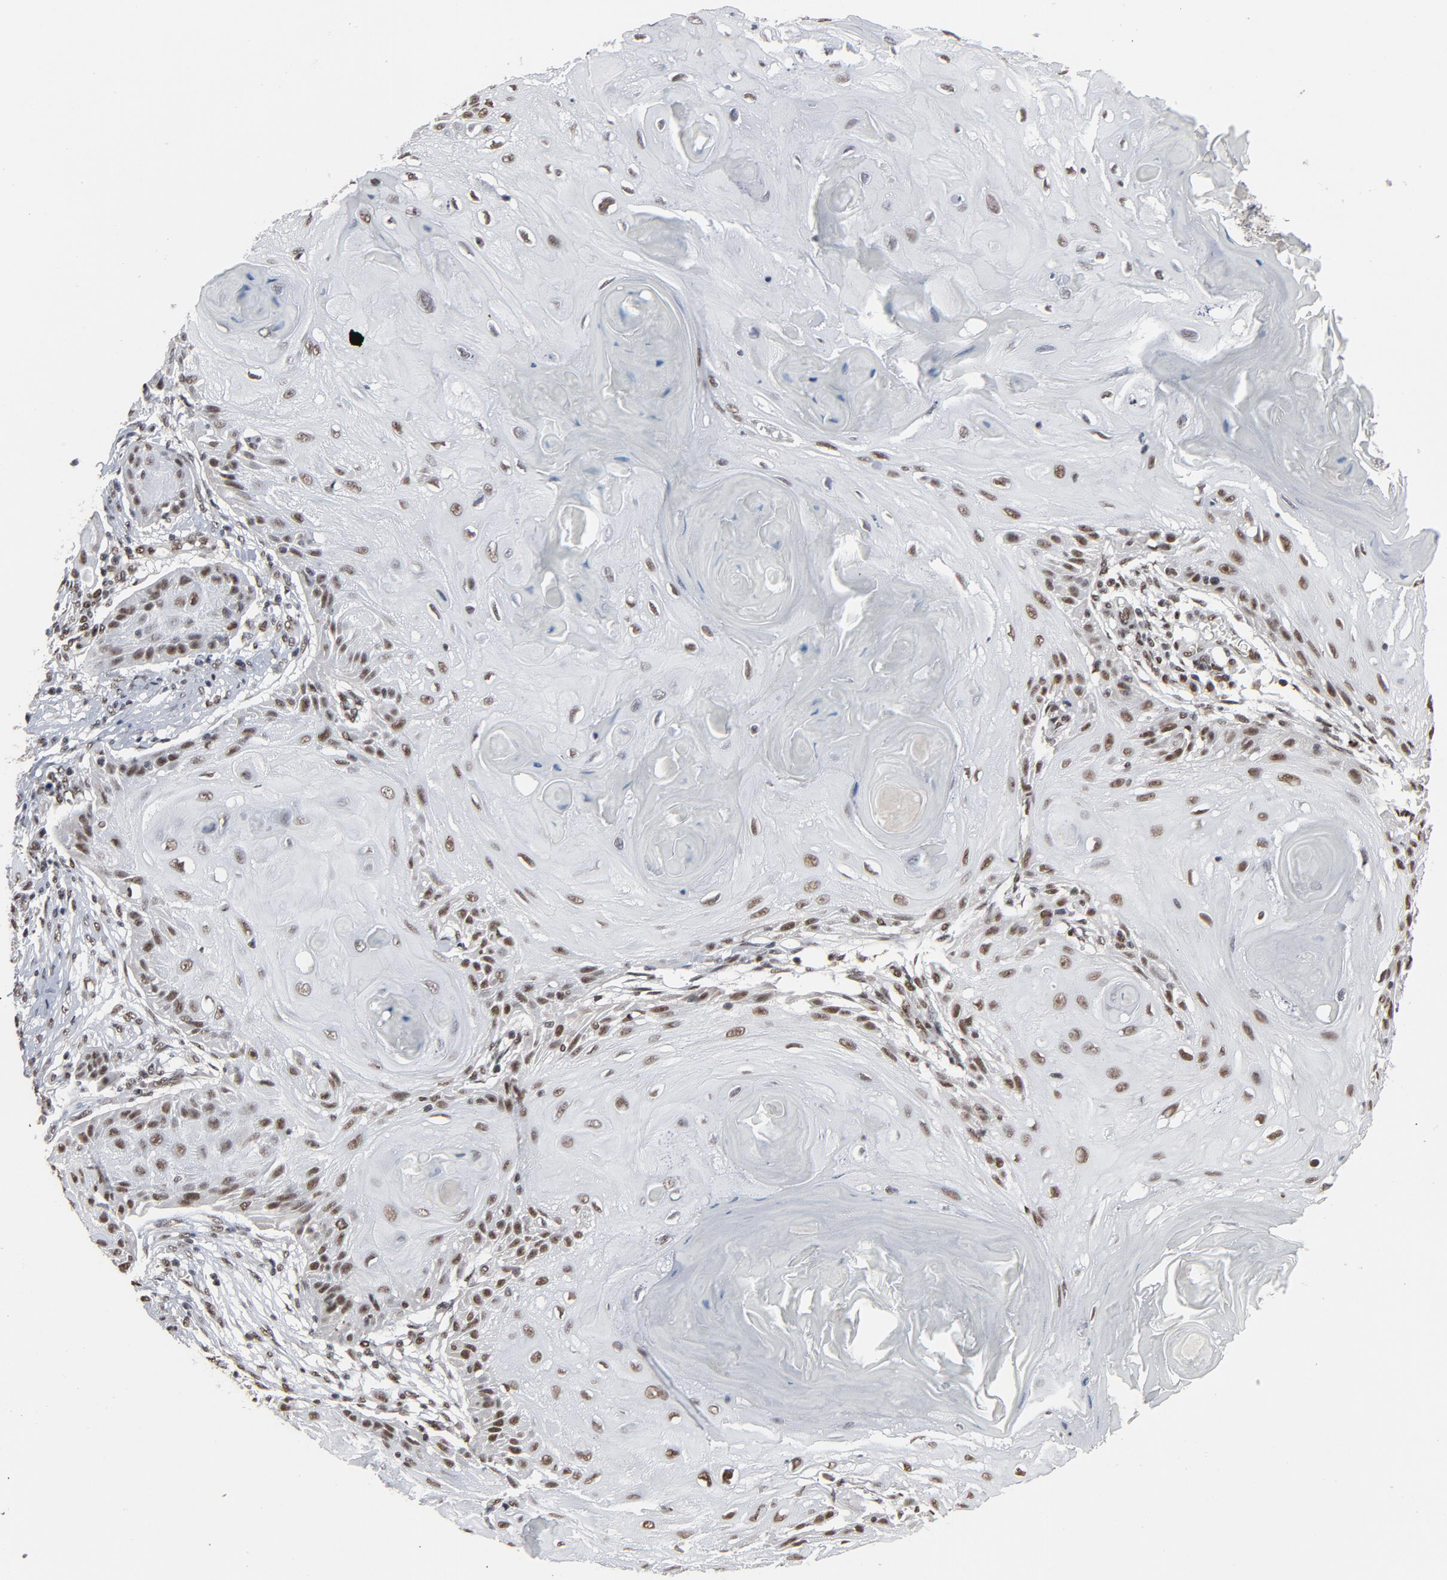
{"staining": {"intensity": "moderate", "quantity": ">75%", "location": "nuclear"}, "tissue": "skin cancer", "cell_type": "Tumor cells", "image_type": "cancer", "snomed": [{"axis": "morphology", "description": "Squamous cell carcinoma, NOS"}, {"axis": "topography", "description": "Skin"}], "caption": "The histopathology image exhibits a brown stain indicating the presence of a protein in the nuclear of tumor cells in skin cancer.", "gene": "MRE11", "patient": {"sex": "female", "age": 88}}